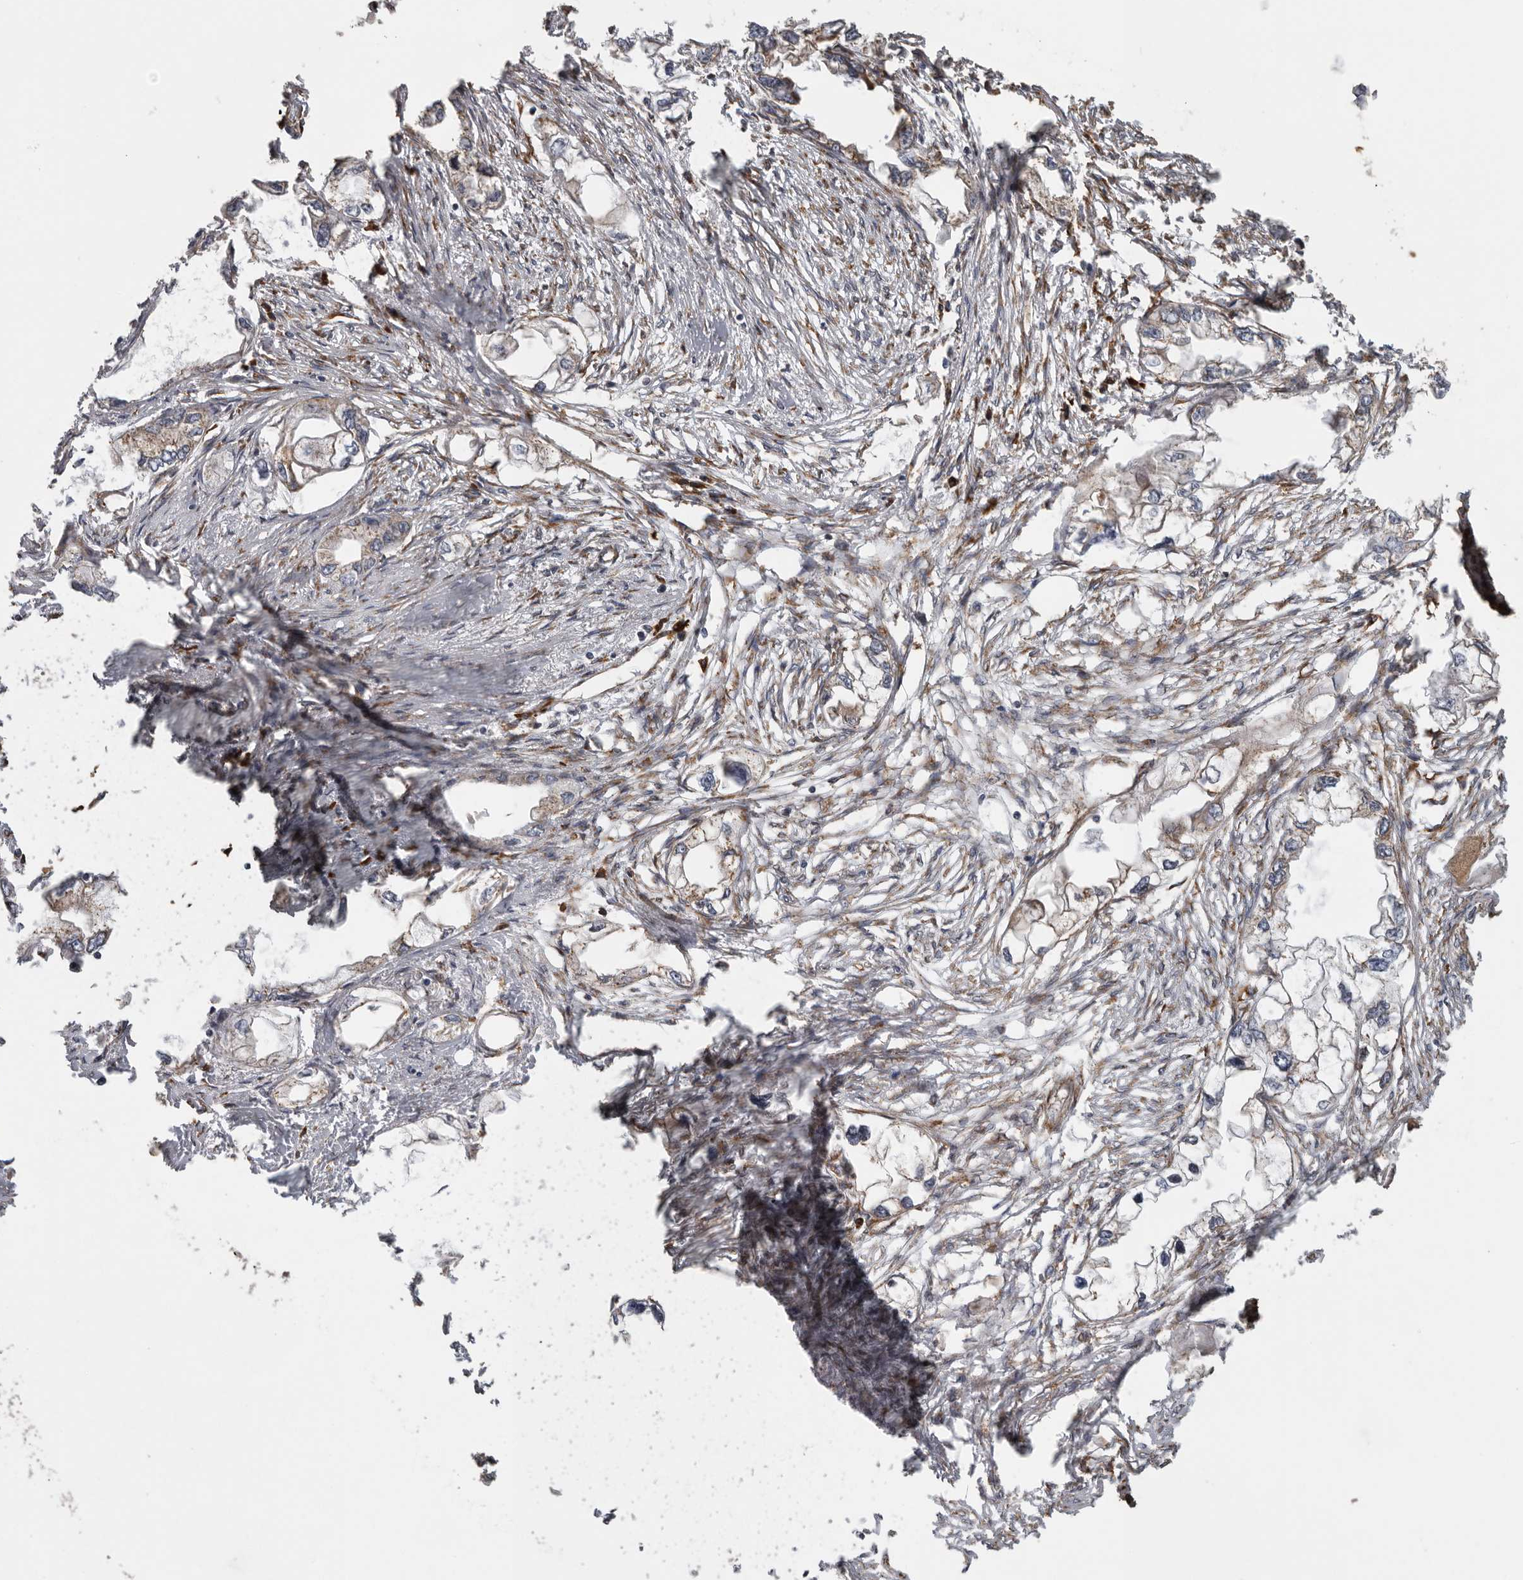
{"staining": {"intensity": "moderate", "quantity": "25%-75%", "location": "cytoplasmic/membranous"}, "tissue": "endometrial cancer", "cell_type": "Tumor cells", "image_type": "cancer", "snomed": [{"axis": "morphology", "description": "Adenocarcinoma, NOS"}, {"axis": "morphology", "description": "Adenocarcinoma, metastatic, NOS"}, {"axis": "topography", "description": "Adipose tissue"}, {"axis": "topography", "description": "Endometrium"}], "caption": "Immunohistochemistry photomicrograph of metastatic adenocarcinoma (endometrial) stained for a protein (brown), which demonstrates medium levels of moderate cytoplasmic/membranous positivity in about 25%-75% of tumor cells.", "gene": "CEP350", "patient": {"sex": "female", "age": 67}}